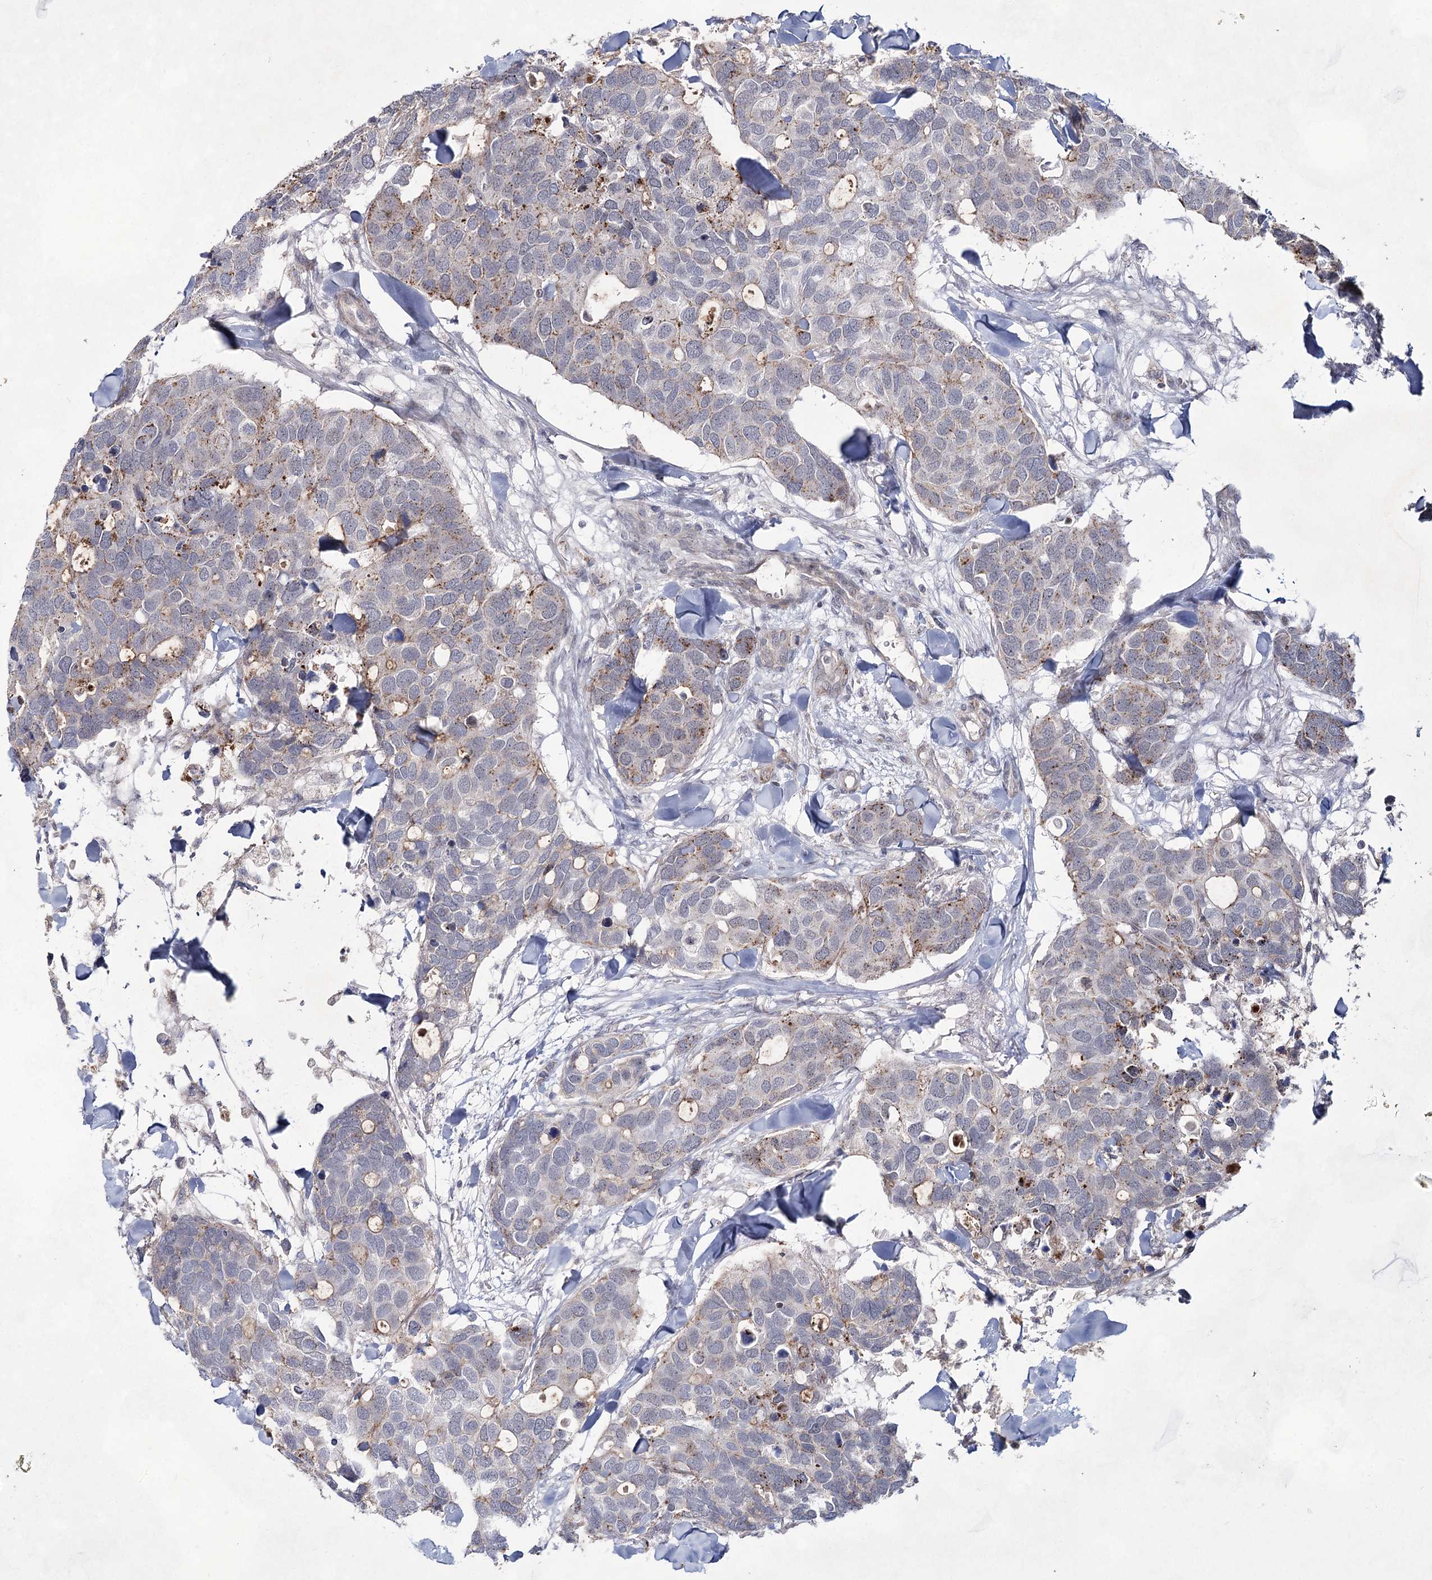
{"staining": {"intensity": "moderate", "quantity": "<25%", "location": "cytoplasmic/membranous"}, "tissue": "breast cancer", "cell_type": "Tumor cells", "image_type": "cancer", "snomed": [{"axis": "morphology", "description": "Duct carcinoma"}, {"axis": "topography", "description": "Breast"}], "caption": "This is a photomicrograph of immunohistochemistry staining of breast cancer (infiltrating ductal carcinoma), which shows moderate expression in the cytoplasmic/membranous of tumor cells.", "gene": "ATL2", "patient": {"sex": "female", "age": 83}}